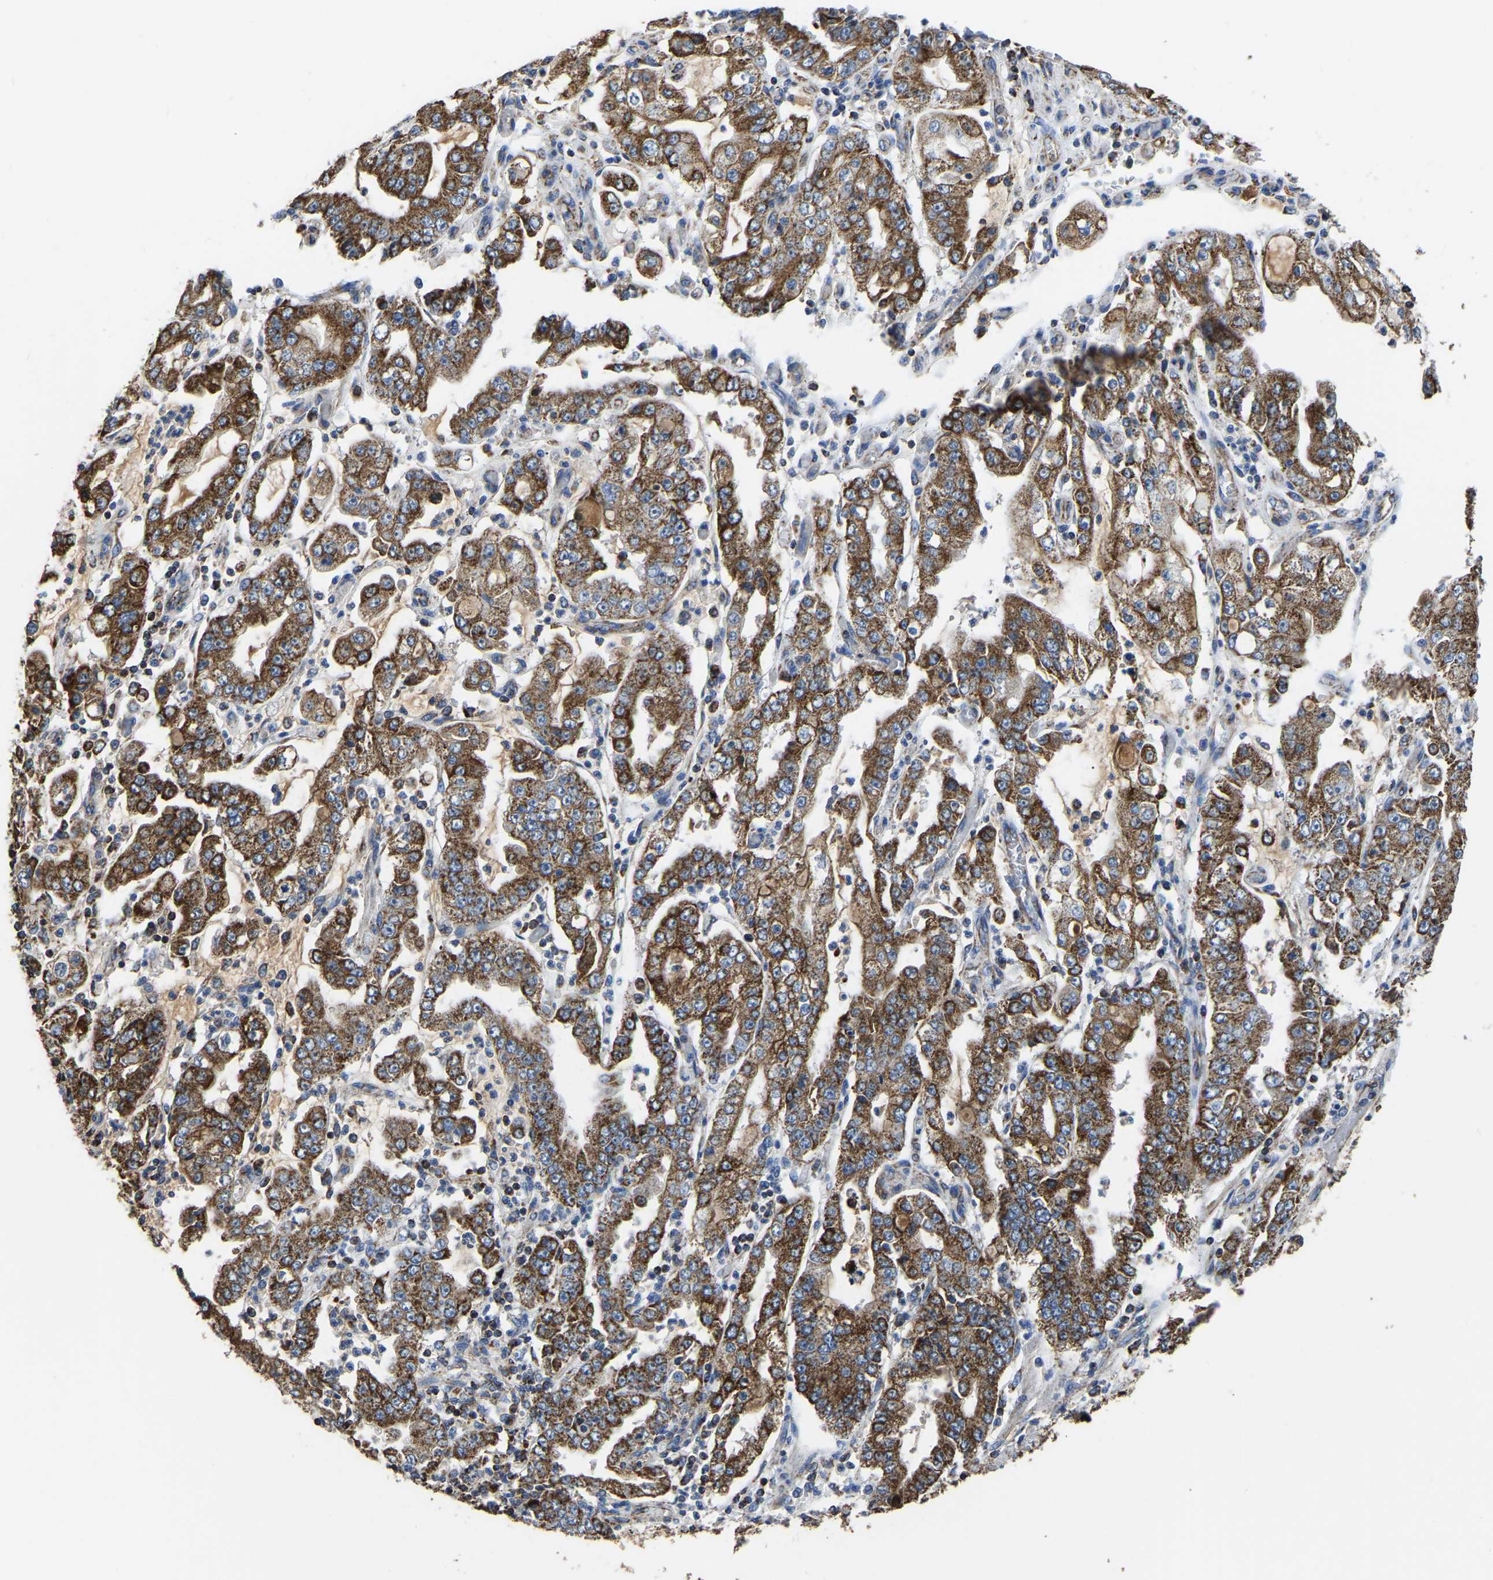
{"staining": {"intensity": "strong", "quantity": ">75%", "location": "cytoplasmic/membranous"}, "tissue": "stomach cancer", "cell_type": "Tumor cells", "image_type": "cancer", "snomed": [{"axis": "morphology", "description": "Adenocarcinoma, NOS"}, {"axis": "topography", "description": "Stomach"}], "caption": "A brown stain labels strong cytoplasmic/membranous expression of a protein in human stomach cancer tumor cells. The staining was performed using DAB, with brown indicating positive protein expression. Nuclei are stained blue with hematoxylin.", "gene": "ETFA", "patient": {"sex": "male", "age": 76}}